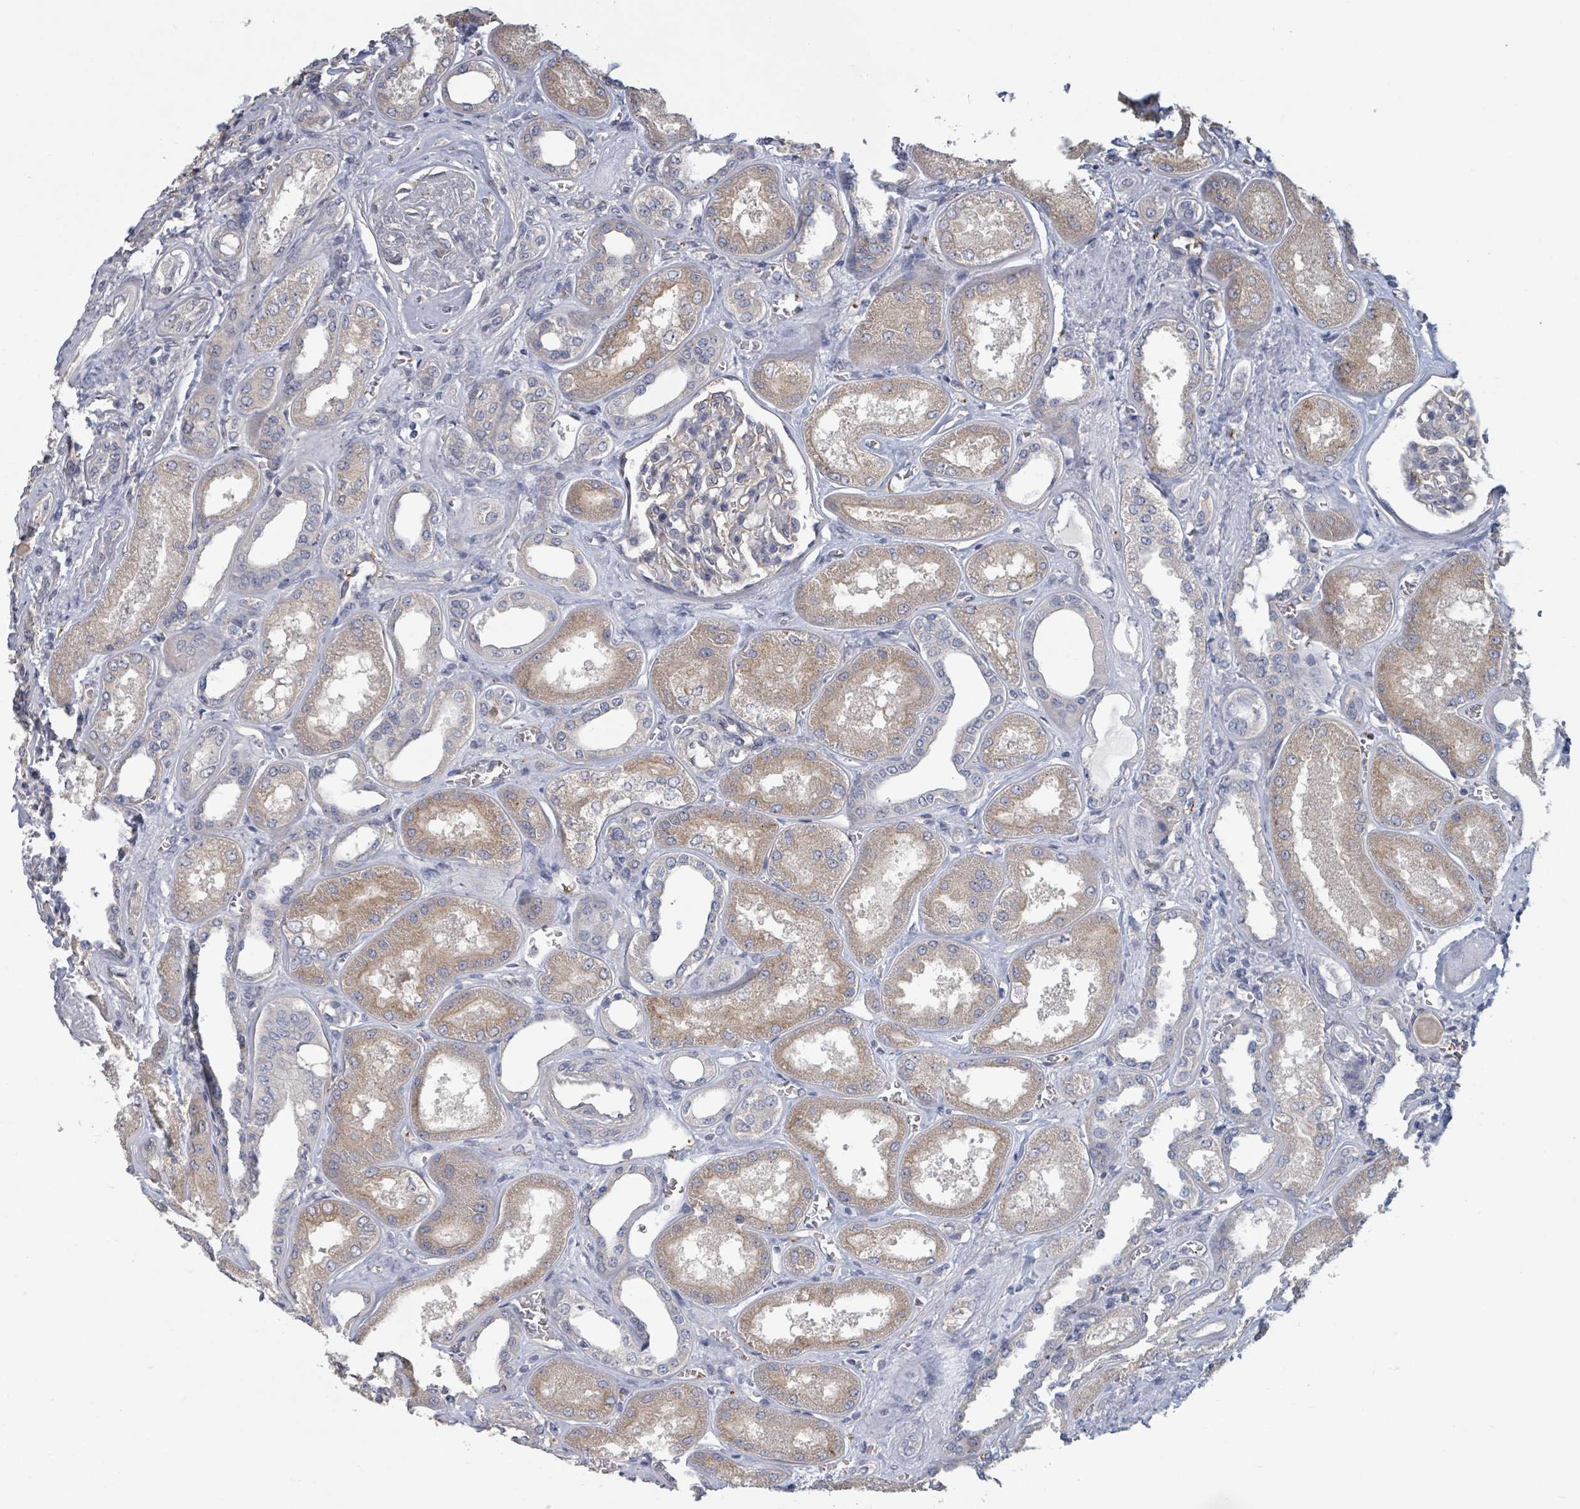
{"staining": {"intensity": "negative", "quantity": "none", "location": "none"}, "tissue": "kidney", "cell_type": "Cells in glomeruli", "image_type": "normal", "snomed": [{"axis": "morphology", "description": "Normal tissue, NOS"}, {"axis": "morphology", "description": "Adenocarcinoma, NOS"}, {"axis": "topography", "description": "Kidney"}], "caption": "Cells in glomeruli are negative for brown protein staining in benign kidney. (Brightfield microscopy of DAB (3,3'-diaminobenzidine) immunohistochemistry (IHC) at high magnification).", "gene": "PLAUR", "patient": {"sex": "female", "age": 68}}